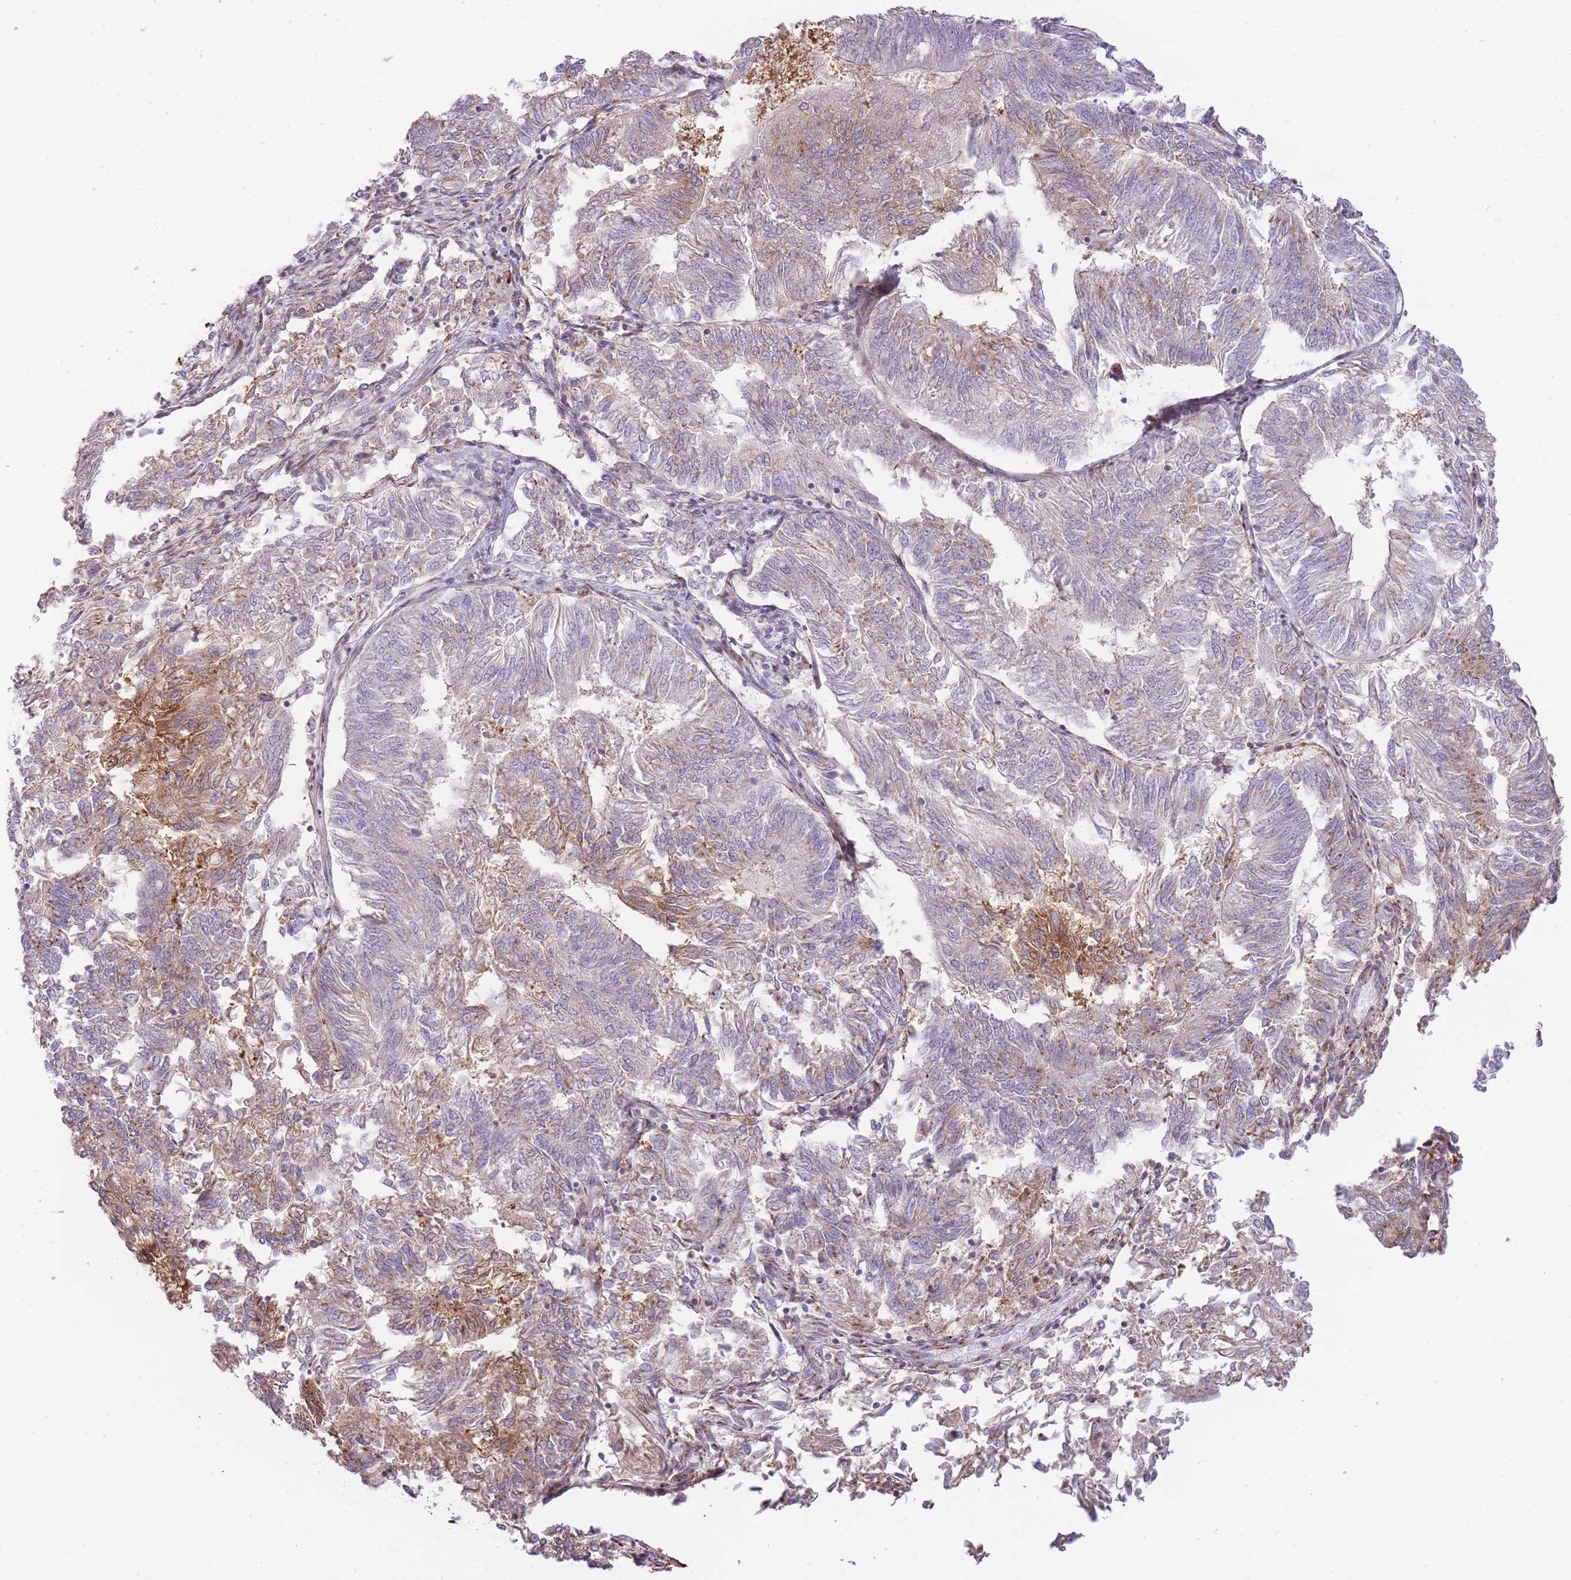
{"staining": {"intensity": "moderate", "quantity": "25%-75%", "location": "cytoplasmic/membranous"}, "tissue": "endometrial cancer", "cell_type": "Tumor cells", "image_type": "cancer", "snomed": [{"axis": "morphology", "description": "Adenocarcinoma, NOS"}, {"axis": "topography", "description": "Endometrium"}], "caption": "Protein staining by IHC exhibits moderate cytoplasmic/membranous staining in approximately 25%-75% of tumor cells in endometrial adenocarcinoma.", "gene": "PPP3R2", "patient": {"sex": "female", "age": 58}}